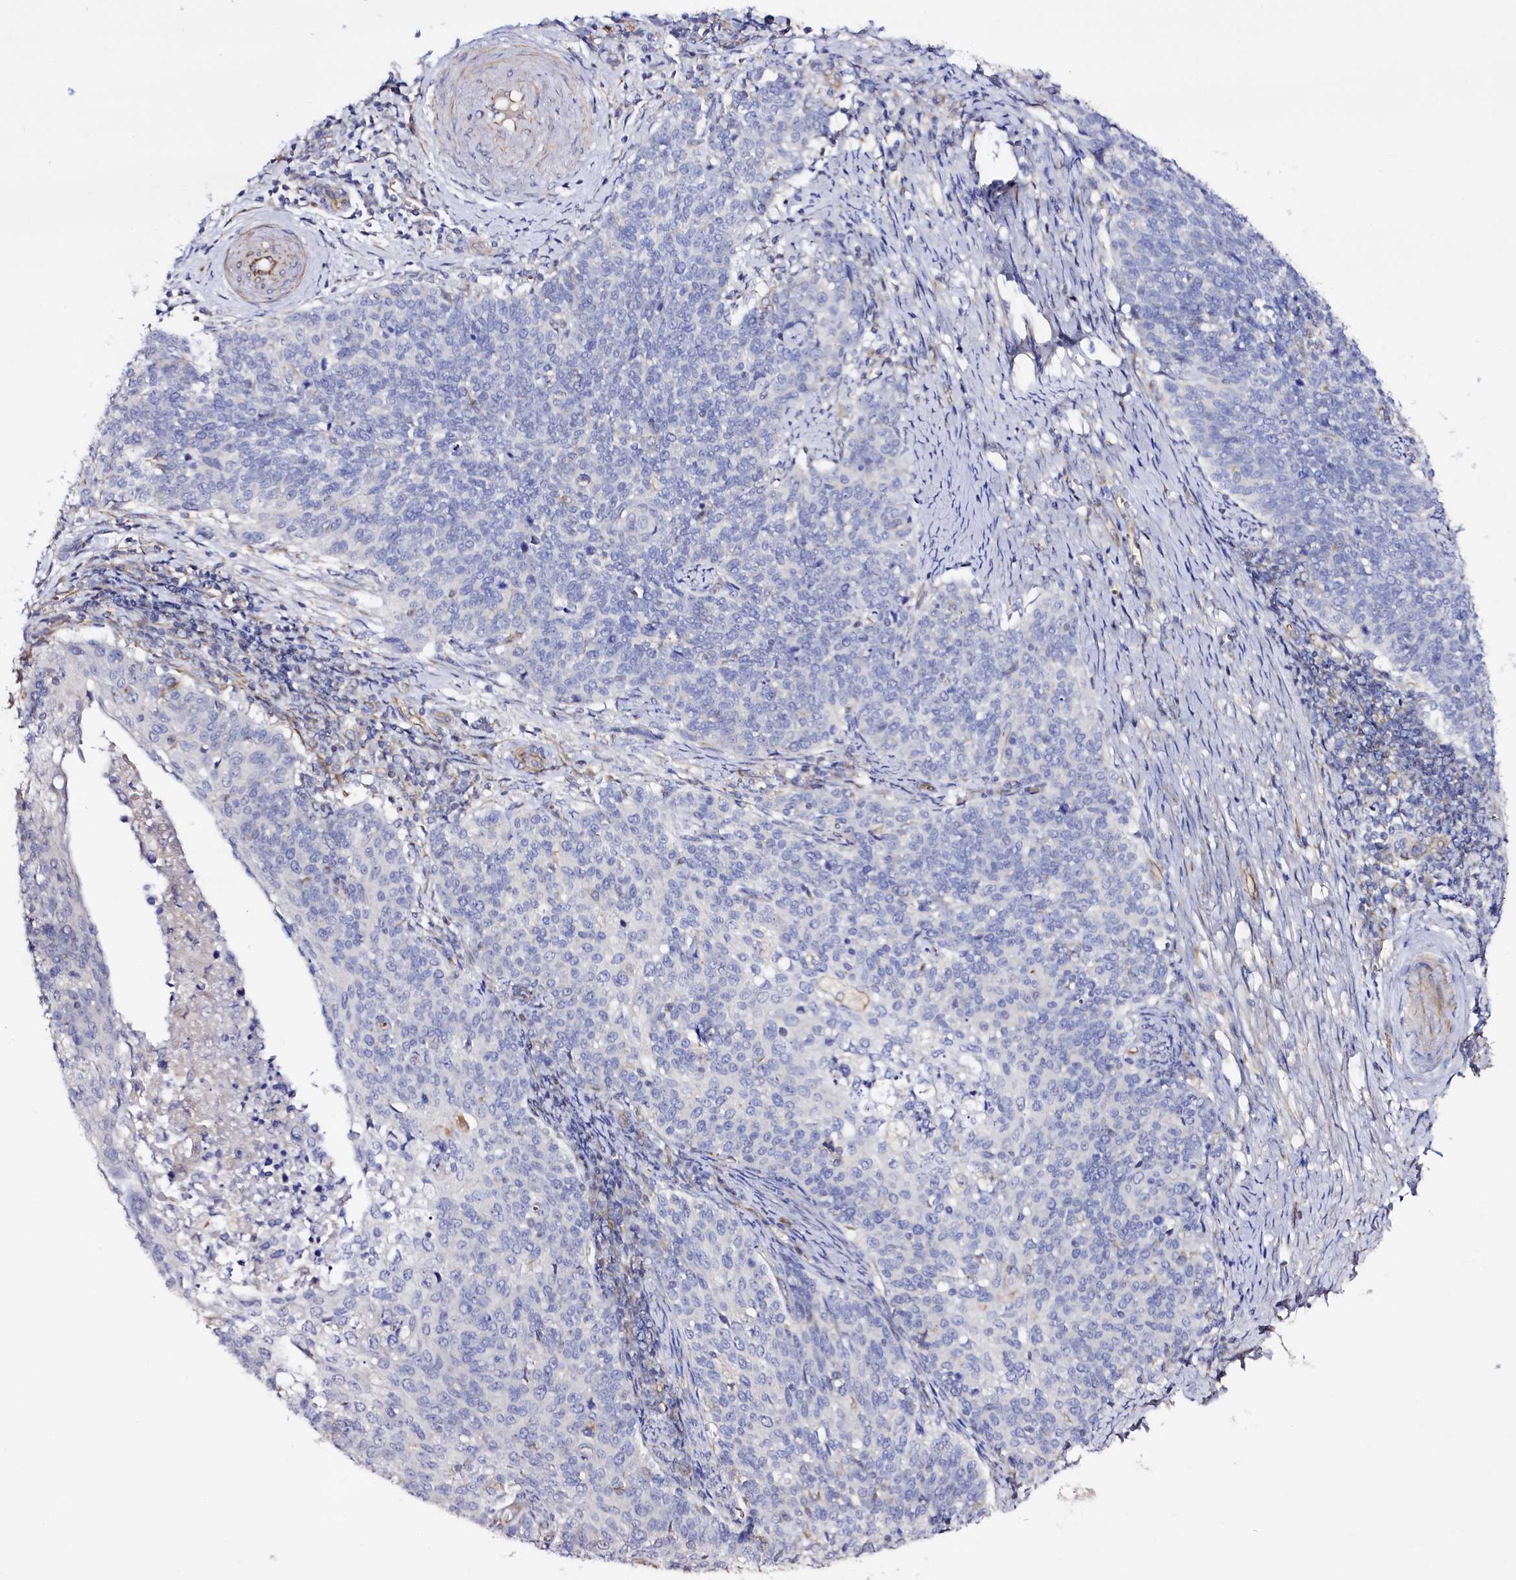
{"staining": {"intensity": "negative", "quantity": "none", "location": "none"}, "tissue": "cervical cancer", "cell_type": "Tumor cells", "image_type": "cancer", "snomed": [{"axis": "morphology", "description": "Squamous cell carcinoma, NOS"}, {"axis": "topography", "description": "Cervix"}], "caption": "This photomicrograph is of cervical cancer (squamous cell carcinoma) stained with IHC to label a protein in brown with the nuclei are counter-stained blue. There is no expression in tumor cells. (Immunohistochemistry (ihc), brightfield microscopy, high magnification).", "gene": "SLC7A1", "patient": {"sex": "female", "age": 39}}